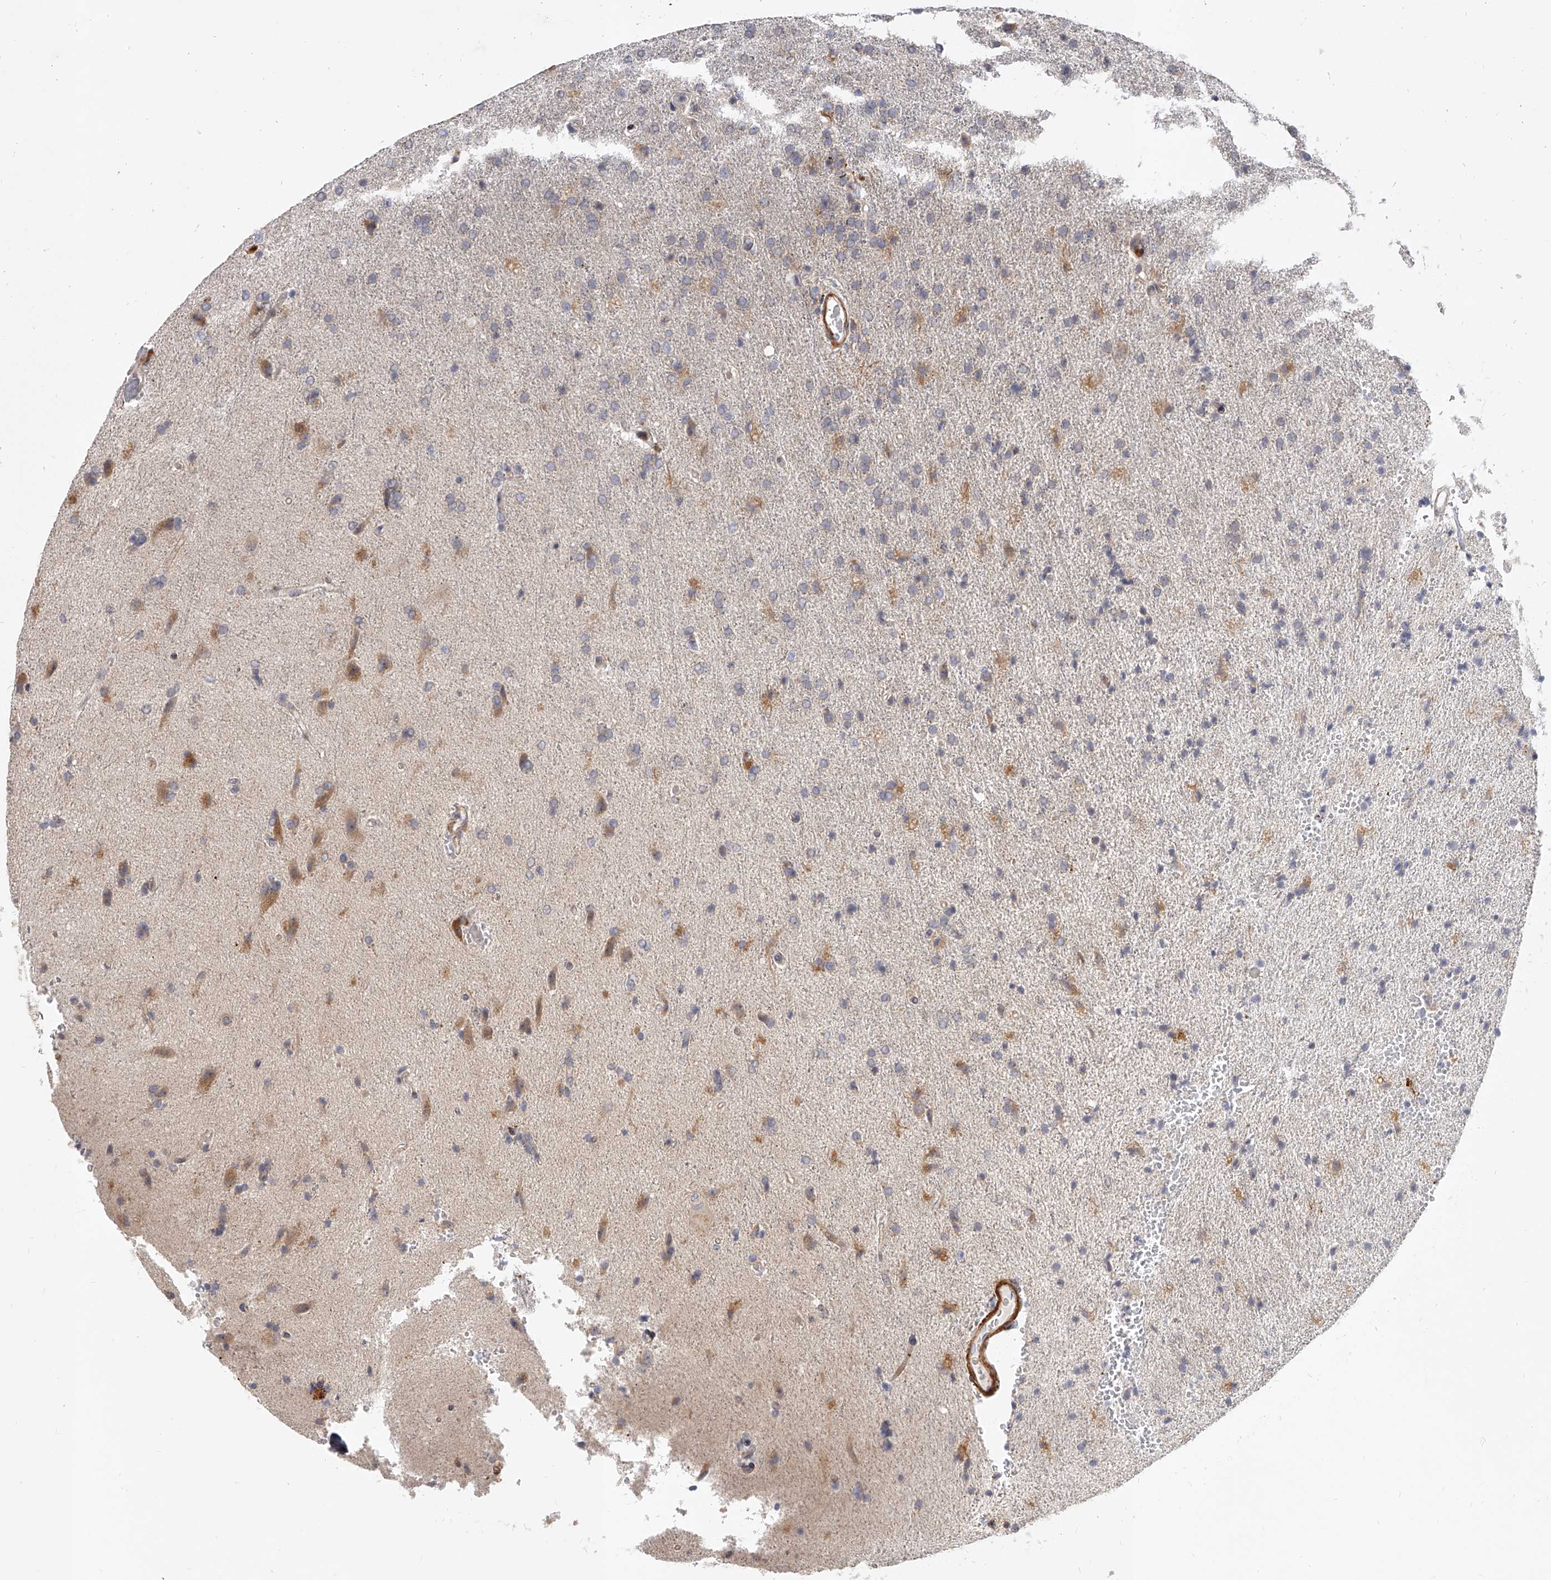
{"staining": {"intensity": "weak", "quantity": "<25%", "location": "cytoplasmic/membranous"}, "tissue": "glioma", "cell_type": "Tumor cells", "image_type": "cancer", "snomed": [{"axis": "morphology", "description": "Glioma, malignant, High grade"}, {"axis": "topography", "description": "Brain"}], "caption": "DAB (3,3'-diaminobenzidine) immunohistochemical staining of glioma shows no significant staining in tumor cells. Brightfield microscopy of immunohistochemistry (IHC) stained with DAB (3,3'-diaminobenzidine) (brown) and hematoxylin (blue), captured at high magnification.", "gene": "SLC37A1", "patient": {"sex": "male", "age": 72}}